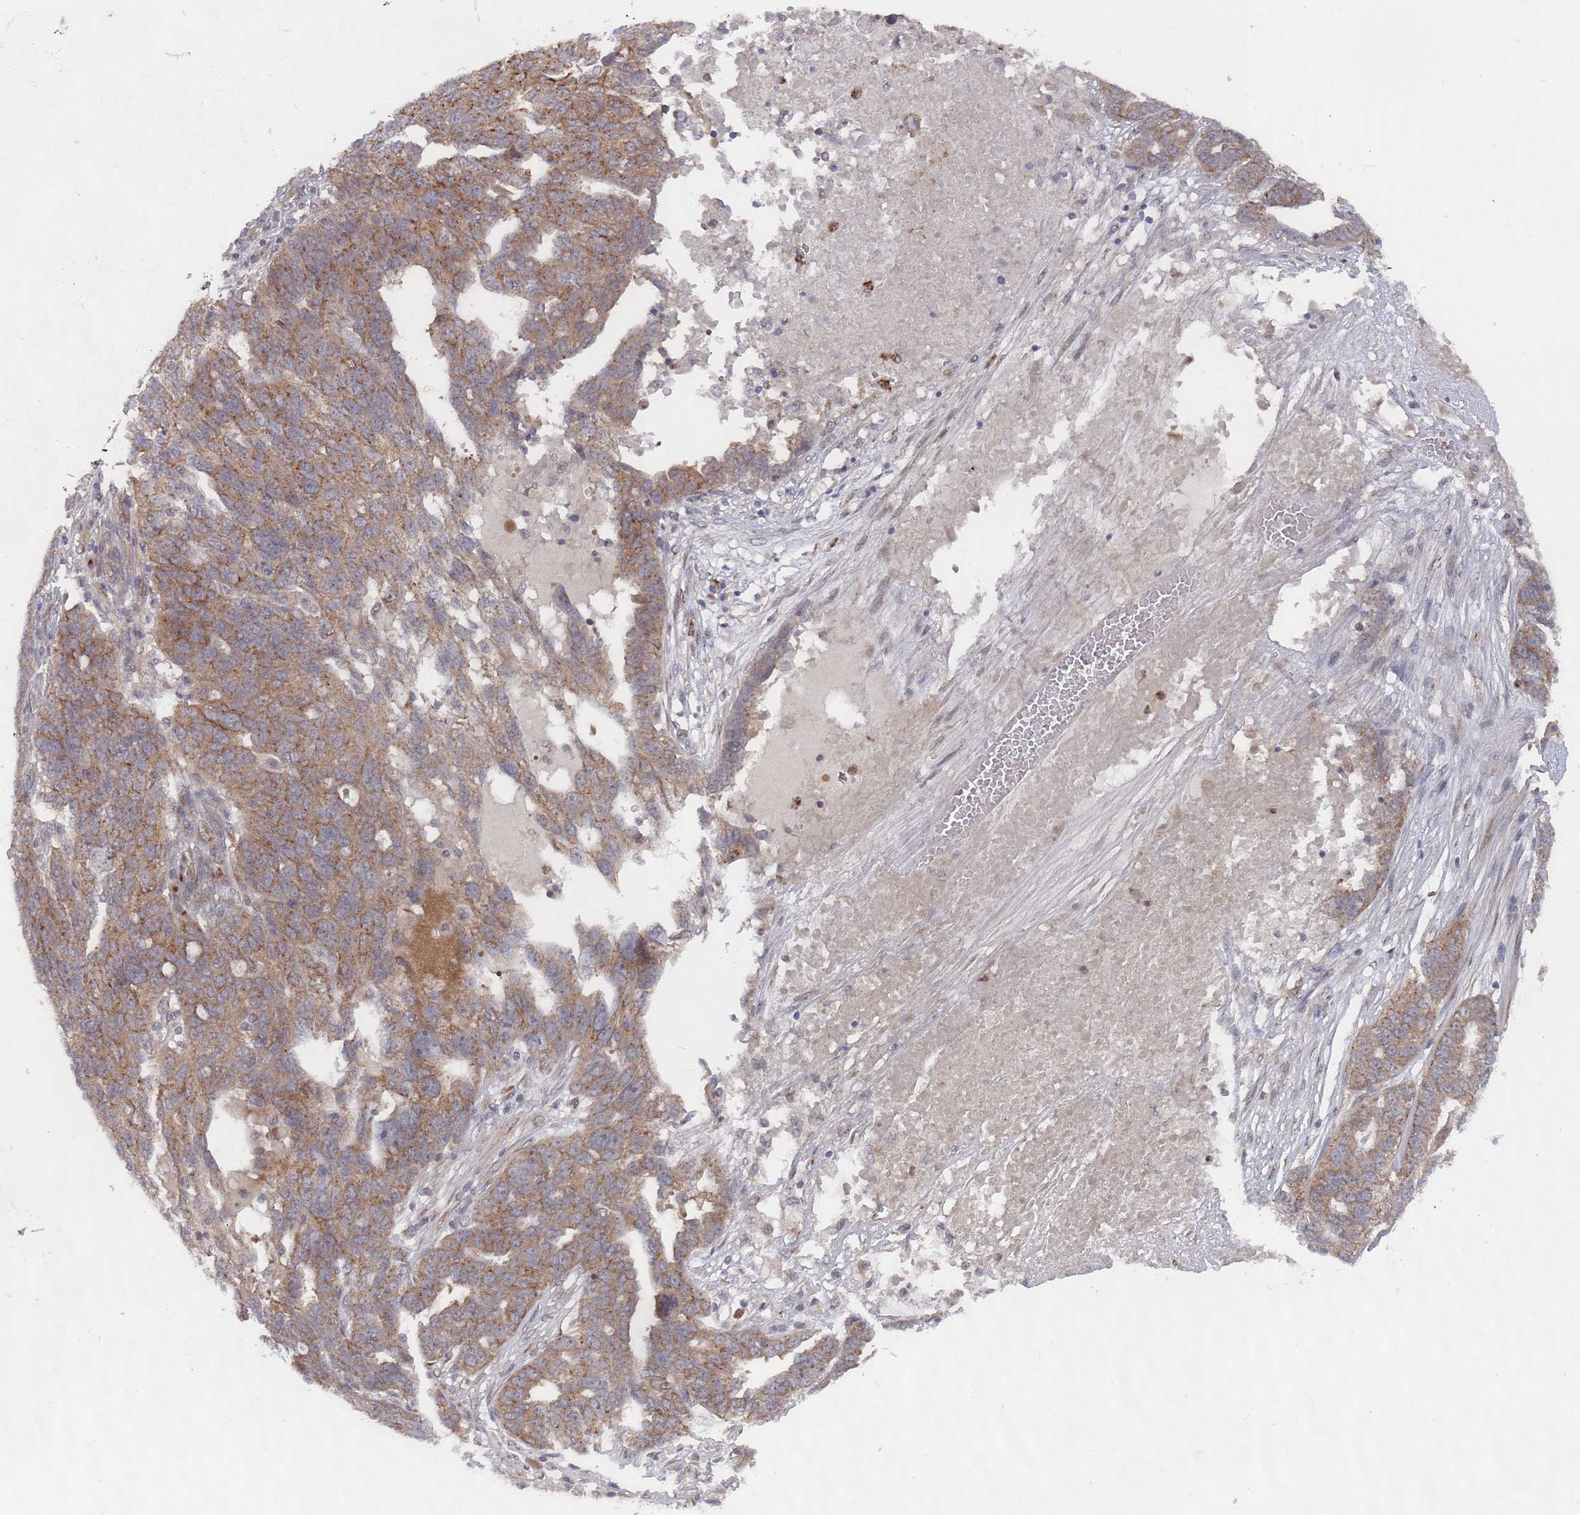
{"staining": {"intensity": "moderate", "quantity": ">75%", "location": "cytoplasmic/membranous"}, "tissue": "ovarian cancer", "cell_type": "Tumor cells", "image_type": "cancer", "snomed": [{"axis": "morphology", "description": "Cystadenocarcinoma, serous, NOS"}, {"axis": "topography", "description": "Ovary"}], "caption": "Ovarian serous cystadenocarcinoma tissue shows moderate cytoplasmic/membranous positivity in about >75% of tumor cells", "gene": "FMO4", "patient": {"sex": "female", "age": 59}}